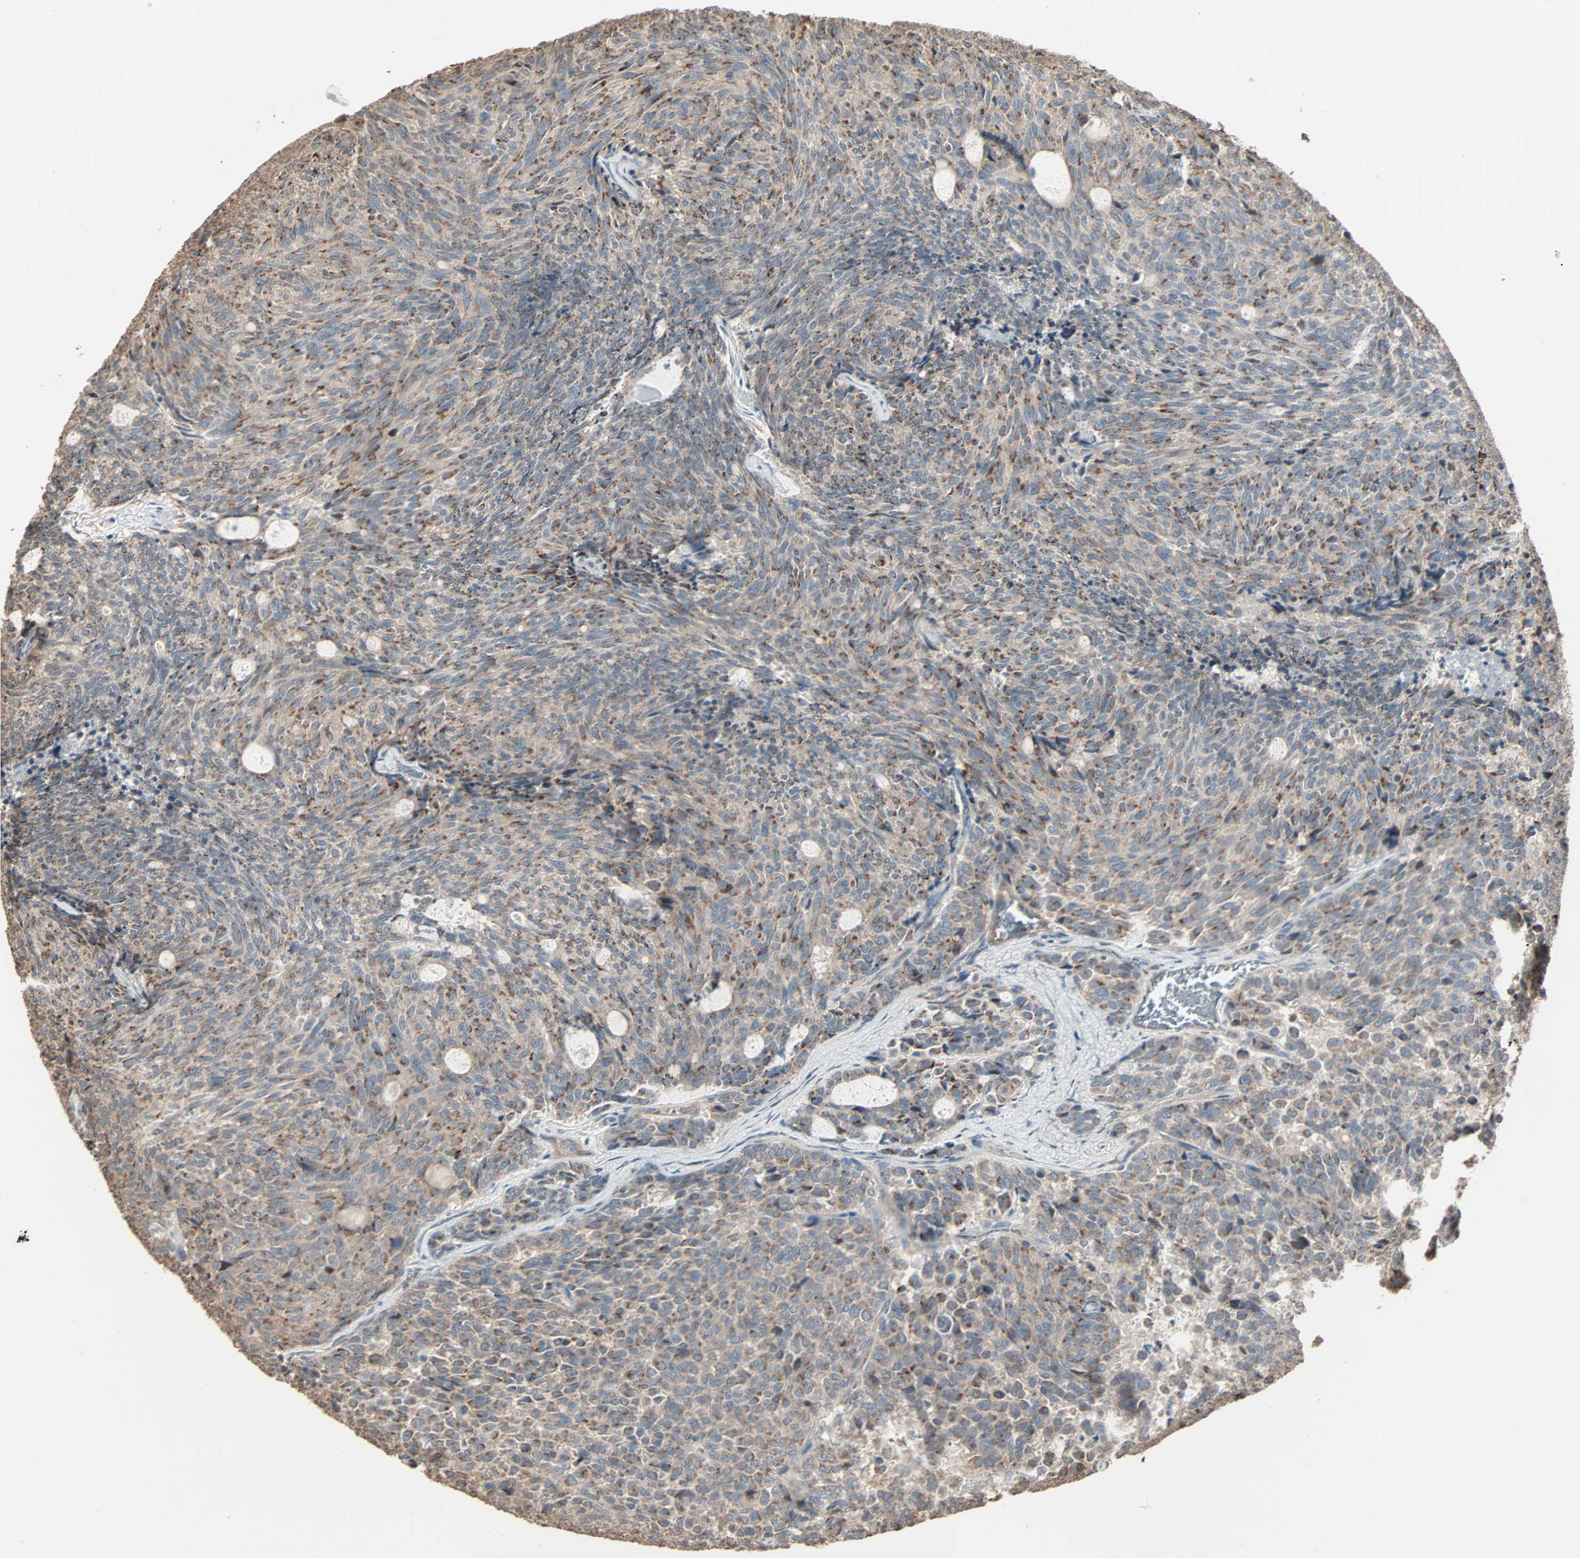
{"staining": {"intensity": "moderate", "quantity": "<25%", "location": "cytoplasmic/membranous"}, "tissue": "carcinoid", "cell_type": "Tumor cells", "image_type": "cancer", "snomed": [{"axis": "morphology", "description": "Carcinoid, malignant, NOS"}, {"axis": "topography", "description": "Pancreas"}], "caption": "This is a histology image of immunohistochemistry staining of carcinoid, which shows moderate positivity in the cytoplasmic/membranous of tumor cells.", "gene": "GALNT3", "patient": {"sex": "female", "age": 54}}